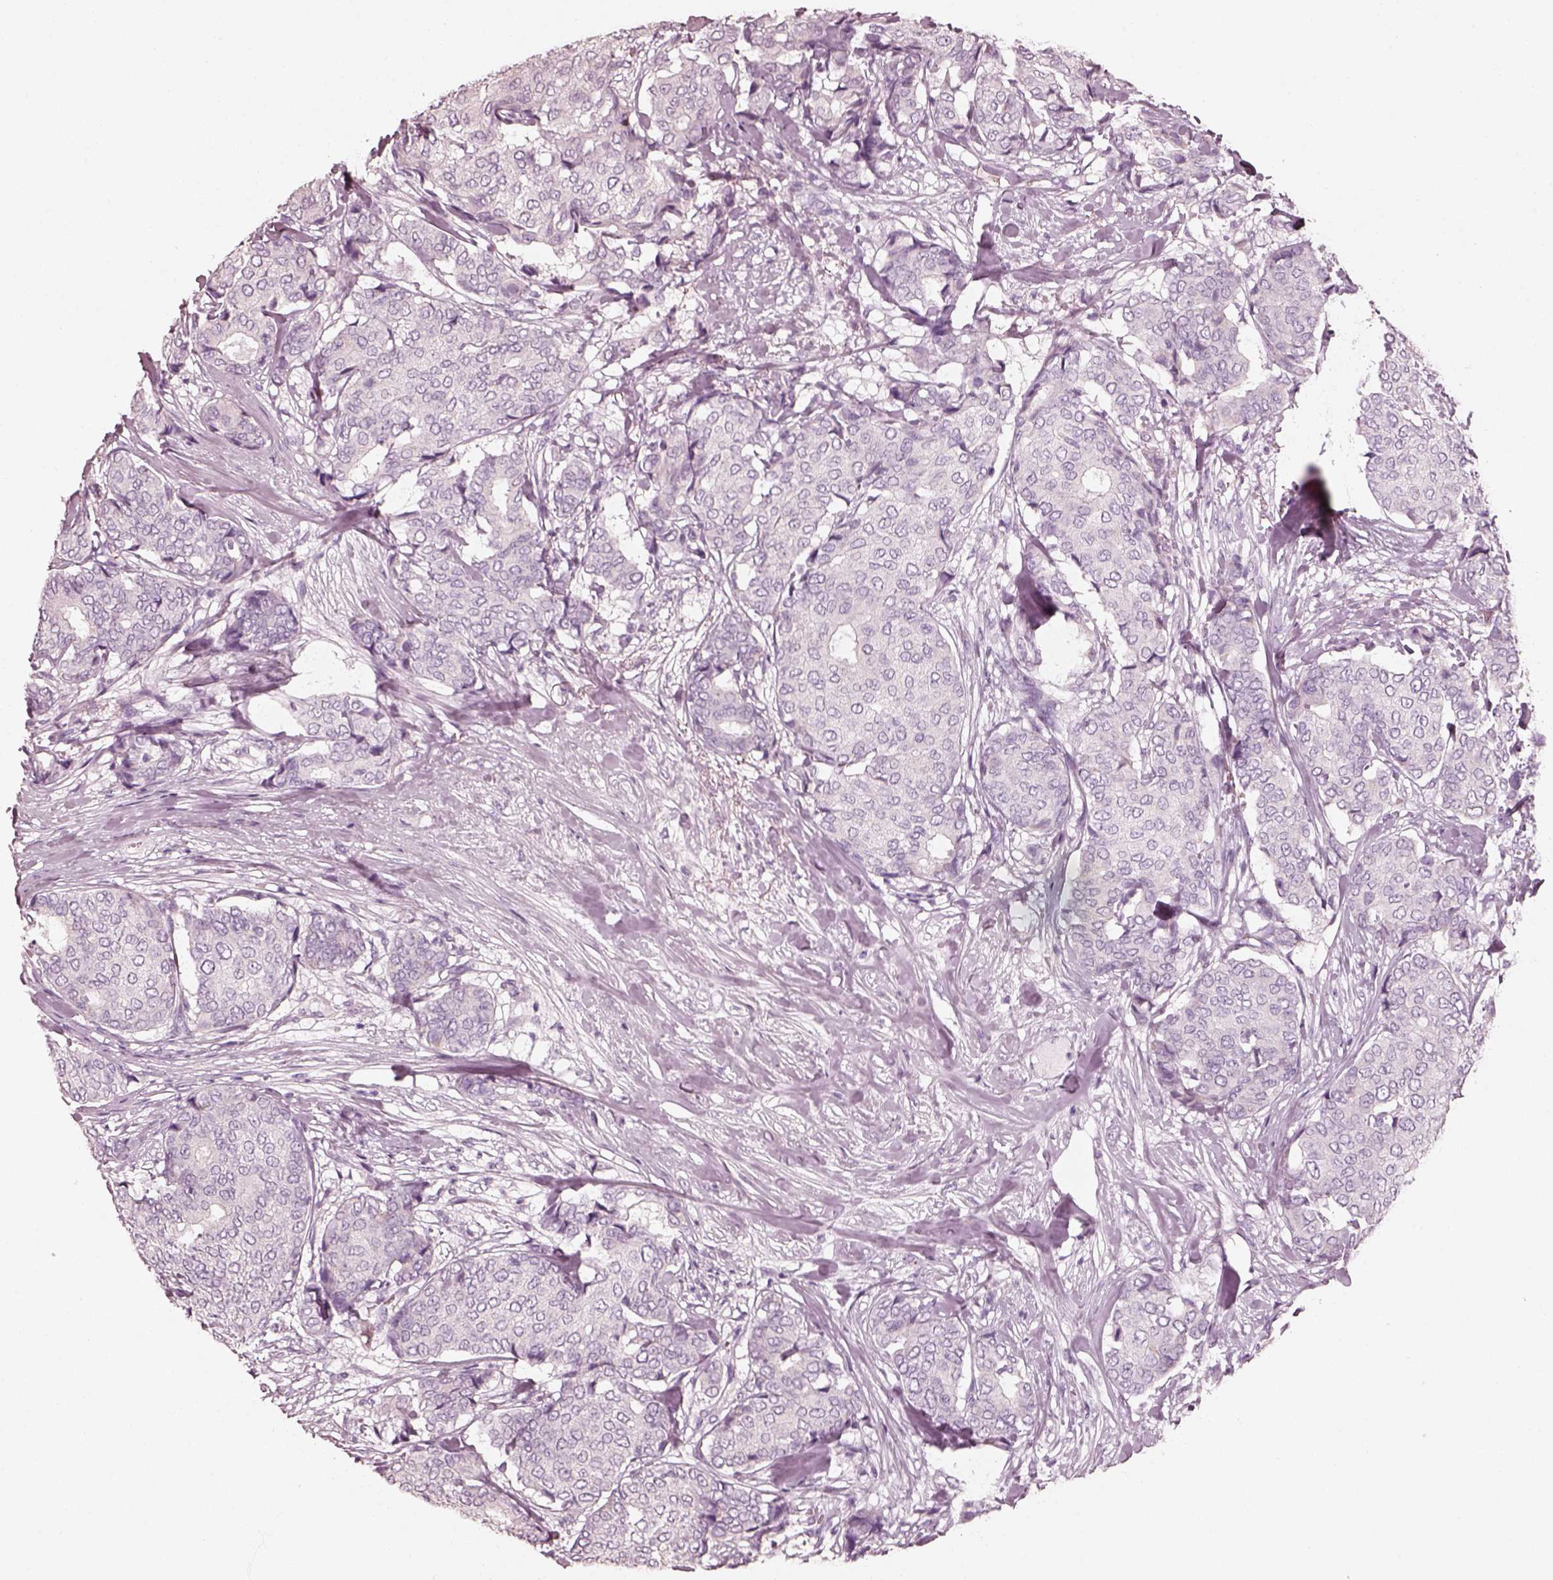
{"staining": {"intensity": "negative", "quantity": "none", "location": "none"}, "tissue": "breast cancer", "cell_type": "Tumor cells", "image_type": "cancer", "snomed": [{"axis": "morphology", "description": "Duct carcinoma"}, {"axis": "topography", "description": "Breast"}], "caption": "Tumor cells show no significant protein expression in breast cancer (intraductal carcinoma).", "gene": "R3HDML", "patient": {"sex": "female", "age": 75}}